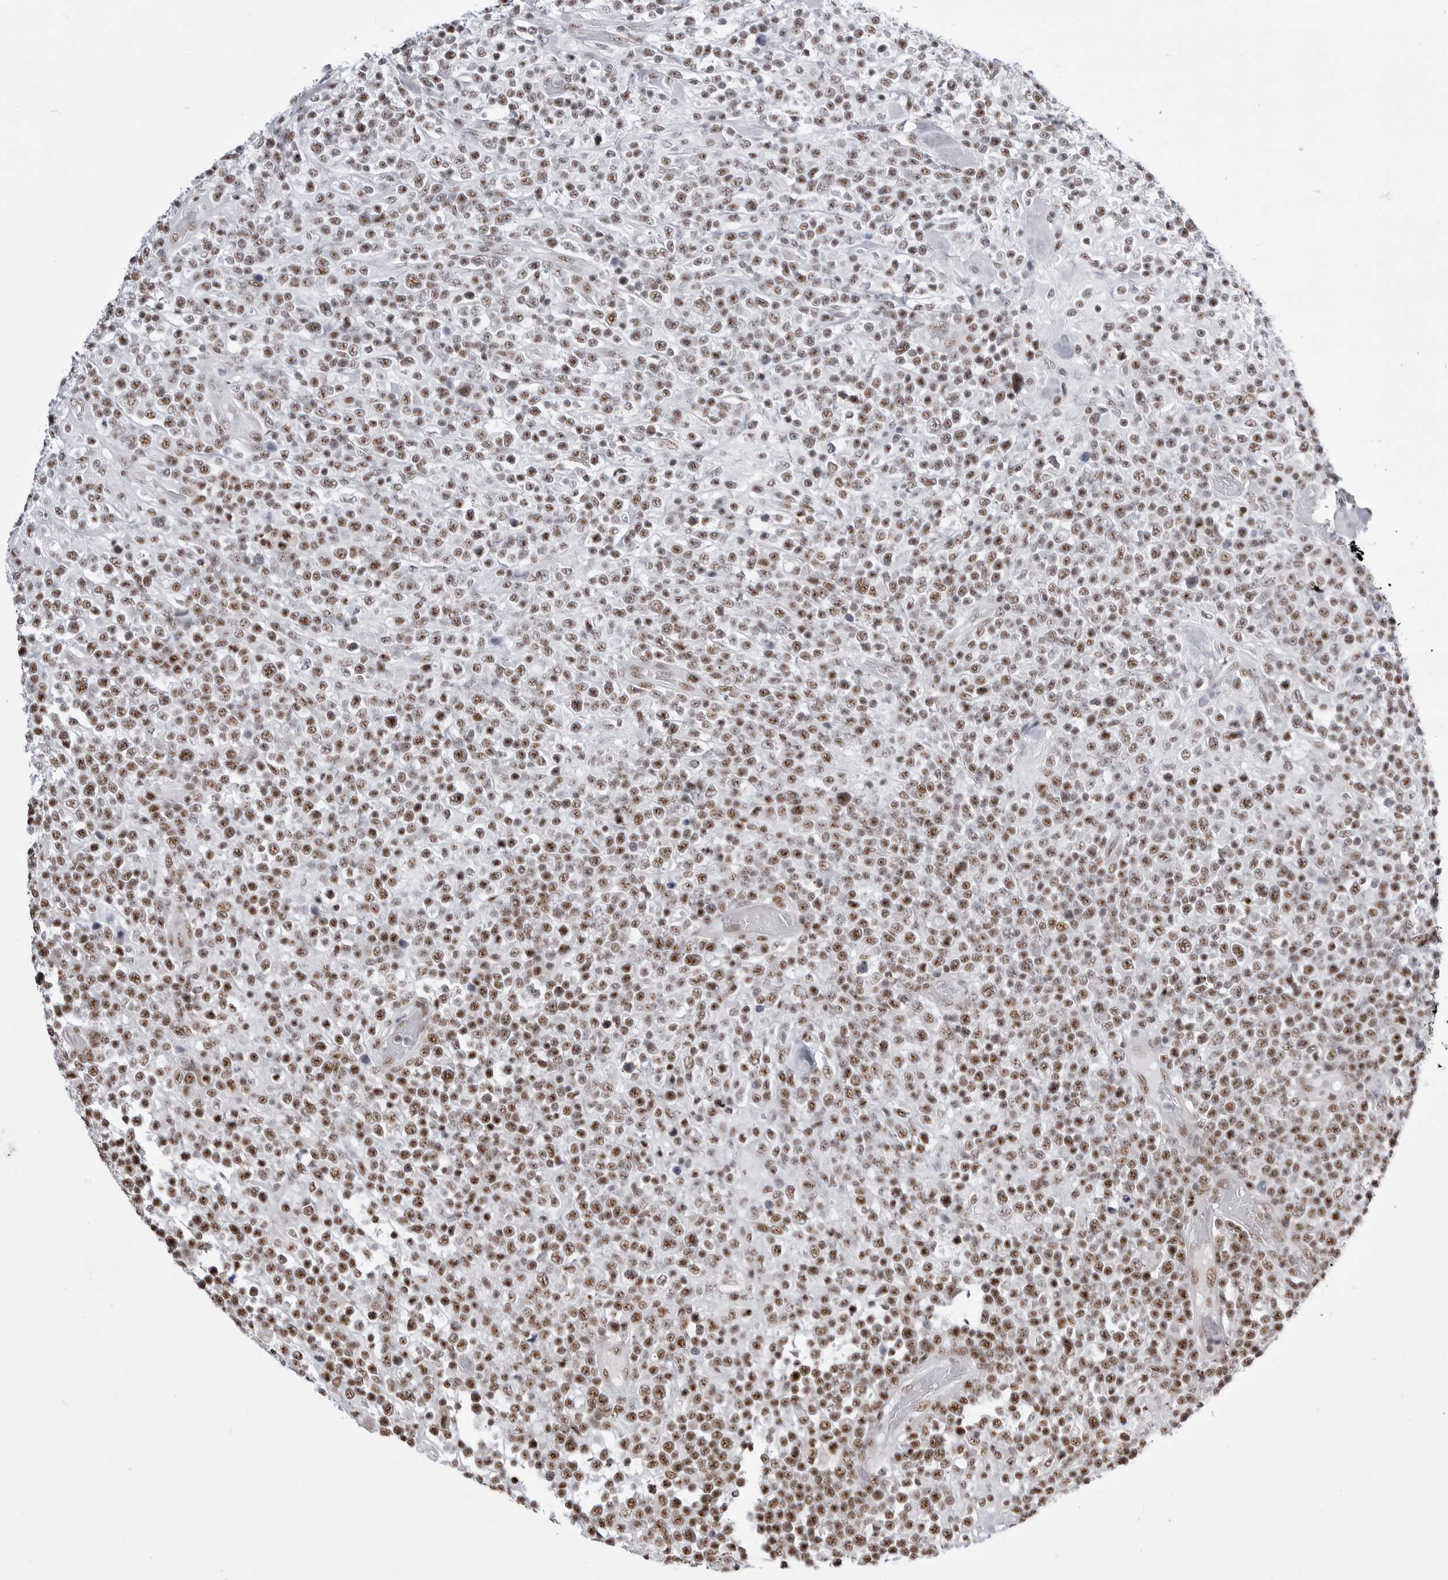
{"staining": {"intensity": "moderate", "quantity": ">75%", "location": "nuclear"}, "tissue": "lymphoma", "cell_type": "Tumor cells", "image_type": "cancer", "snomed": [{"axis": "morphology", "description": "Malignant lymphoma, non-Hodgkin's type, High grade"}, {"axis": "topography", "description": "Colon"}], "caption": "Immunohistochemistry (IHC) image of neoplastic tissue: human malignant lymphoma, non-Hodgkin's type (high-grade) stained using immunohistochemistry (IHC) displays medium levels of moderate protein expression localized specifically in the nuclear of tumor cells, appearing as a nuclear brown color.", "gene": "WRAP53", "patient": {"sex": "female", "age": 53}}